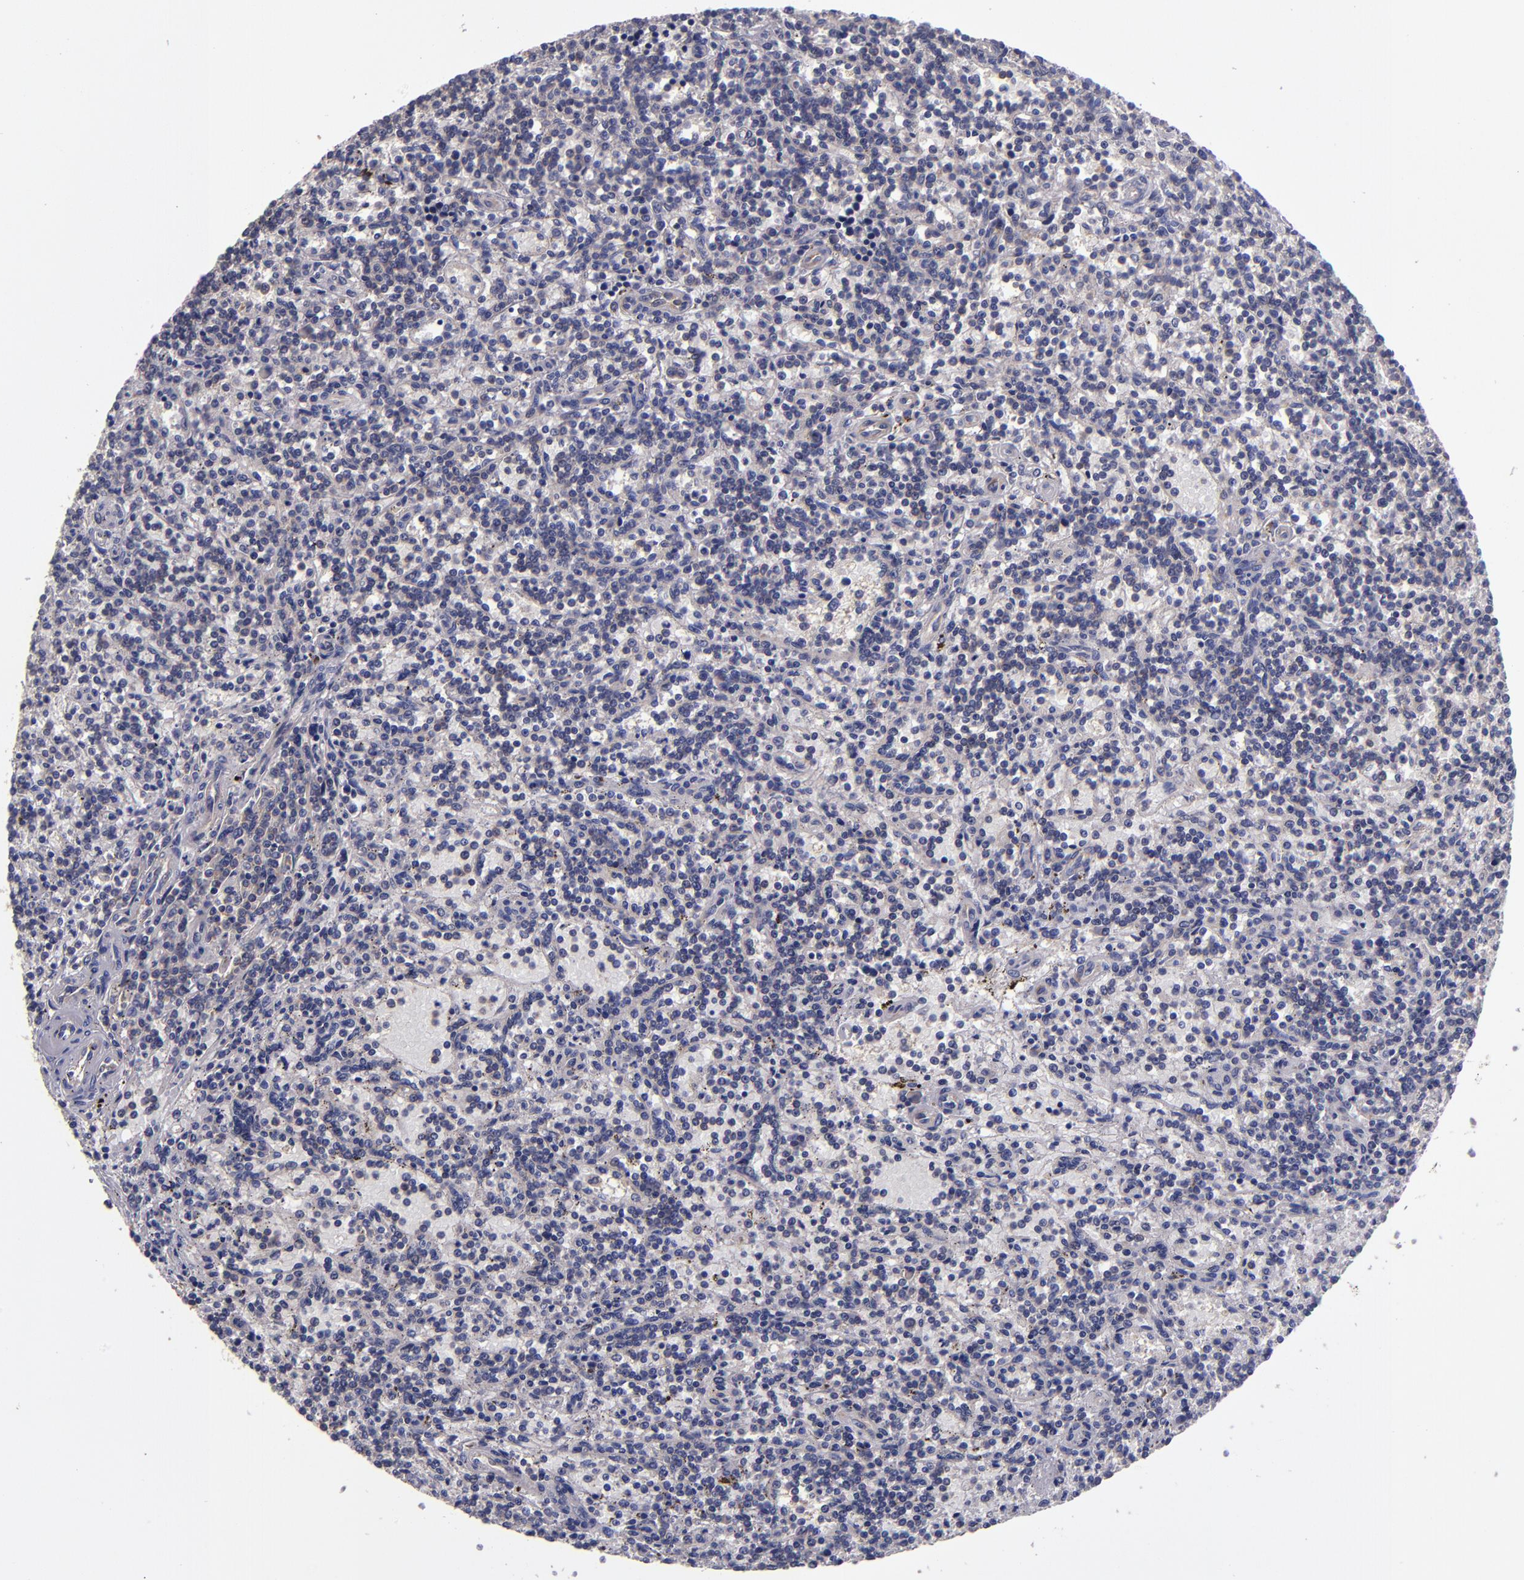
{"staining": {"intensity": "negative", "quantity": "none", "location": "none"}, "tissue": "lymphoma", "cell_type": "Tumor cells", "image_type": "cancer", "snomed": [{"axis": "morphology", "description": "Malignant lymphoma, non-Hodgkin's type, Low grade"}, {"axis": "topography", "description": "Spleen"}], "caption": "There is no significant positivity in tumor cells of malignant lymphoma, non-Hodgkin's type (low-grade).", "gene": "CARS1", "patient": {"sex": "male", "age": 73}}